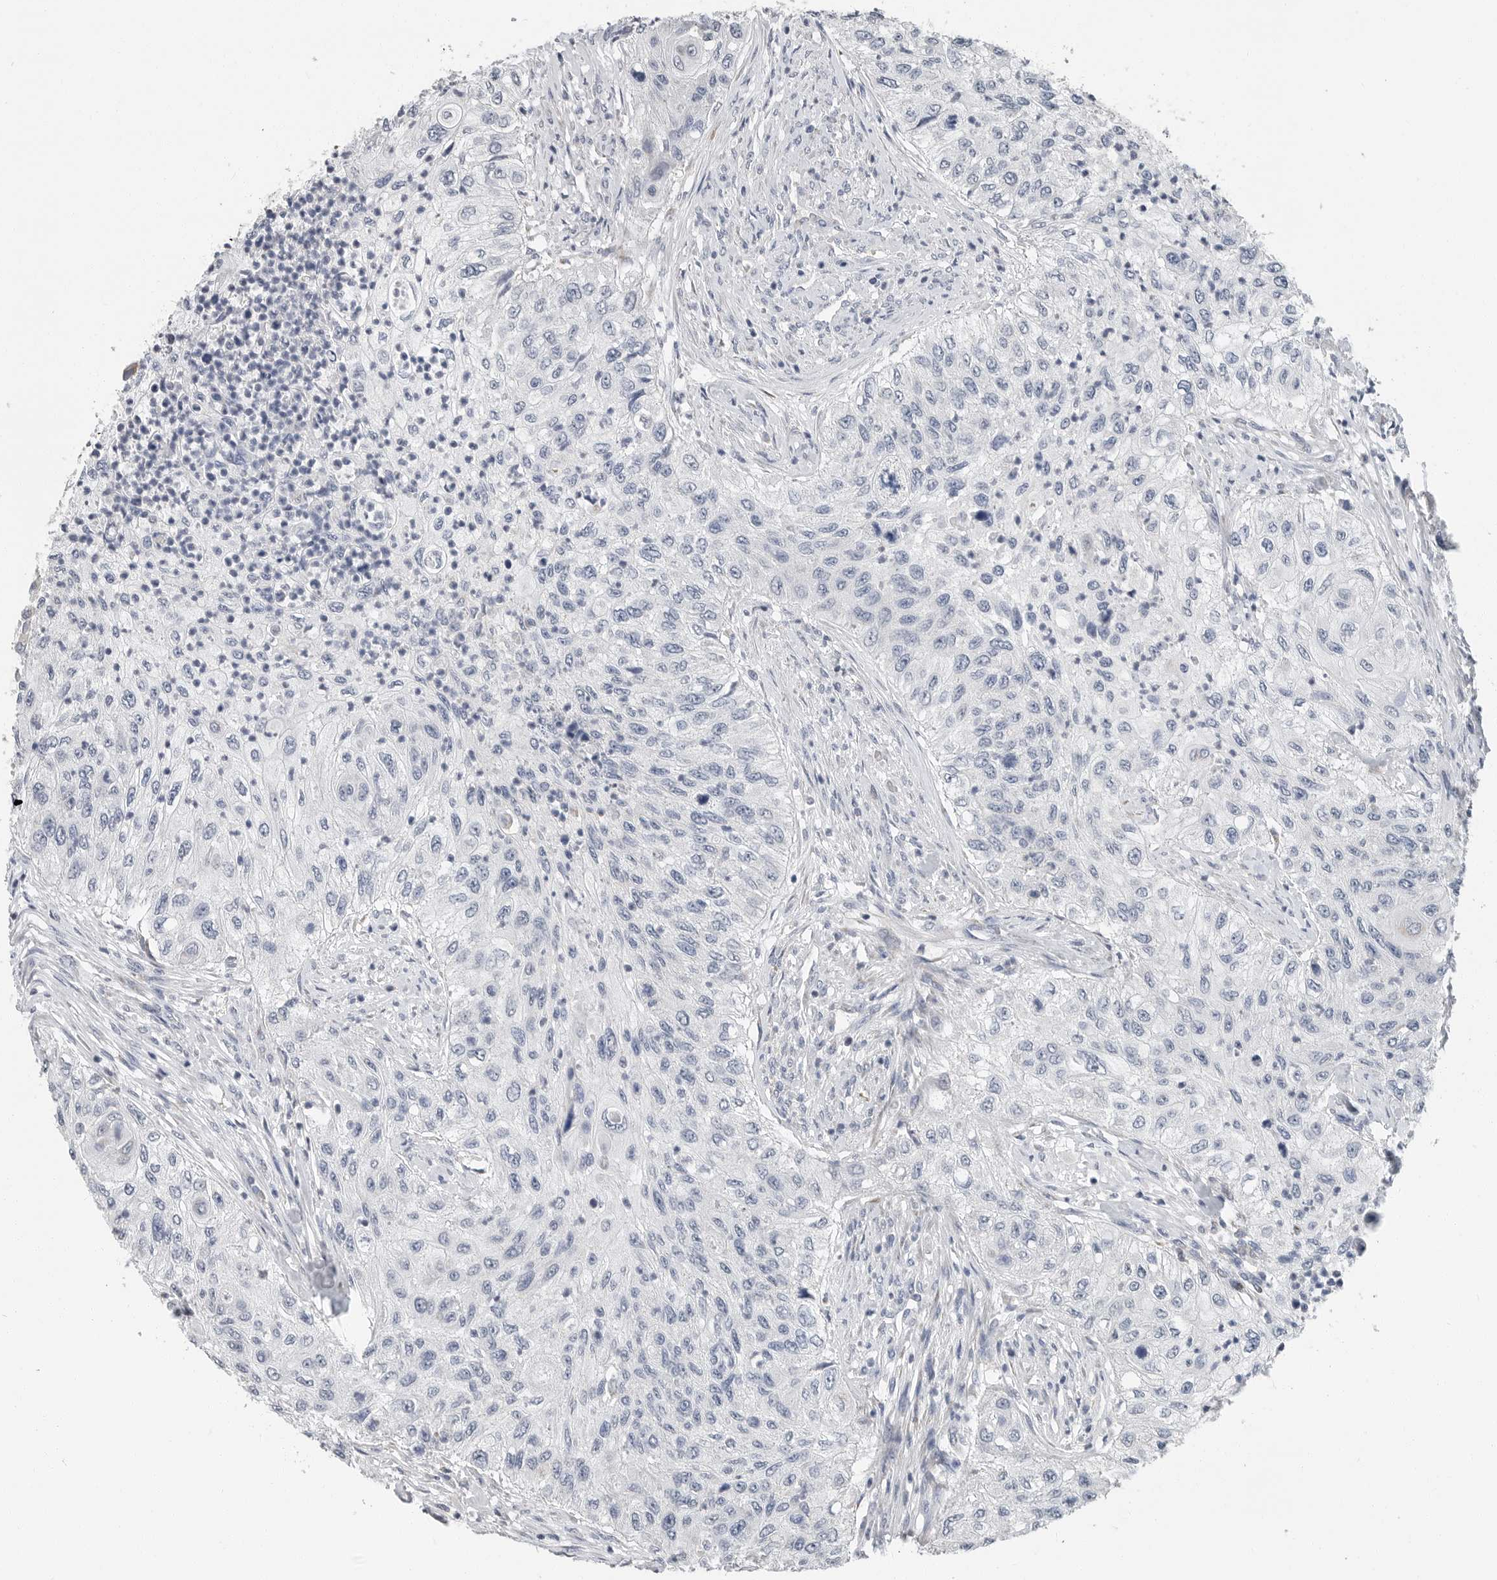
{"staining": {"intensity": "negative", "quantity": "none", "location": "none"}, "tissue": "urothelial cancer", "cell_type": "Tumor cells", "image_type": "cancer", "snomed": [{"axis": "morphology", "description": "Urothelial carcinoma, High grade"}, {"axis": "topography", "description": "Urinary bladder"}], "caption": "DAB immunohistochemical staining of human high-grade urothelial carcinoma shows no significant expression in tumor cells.", "gene": "PLN", "patient": {"sex": "female", "age": 60}}